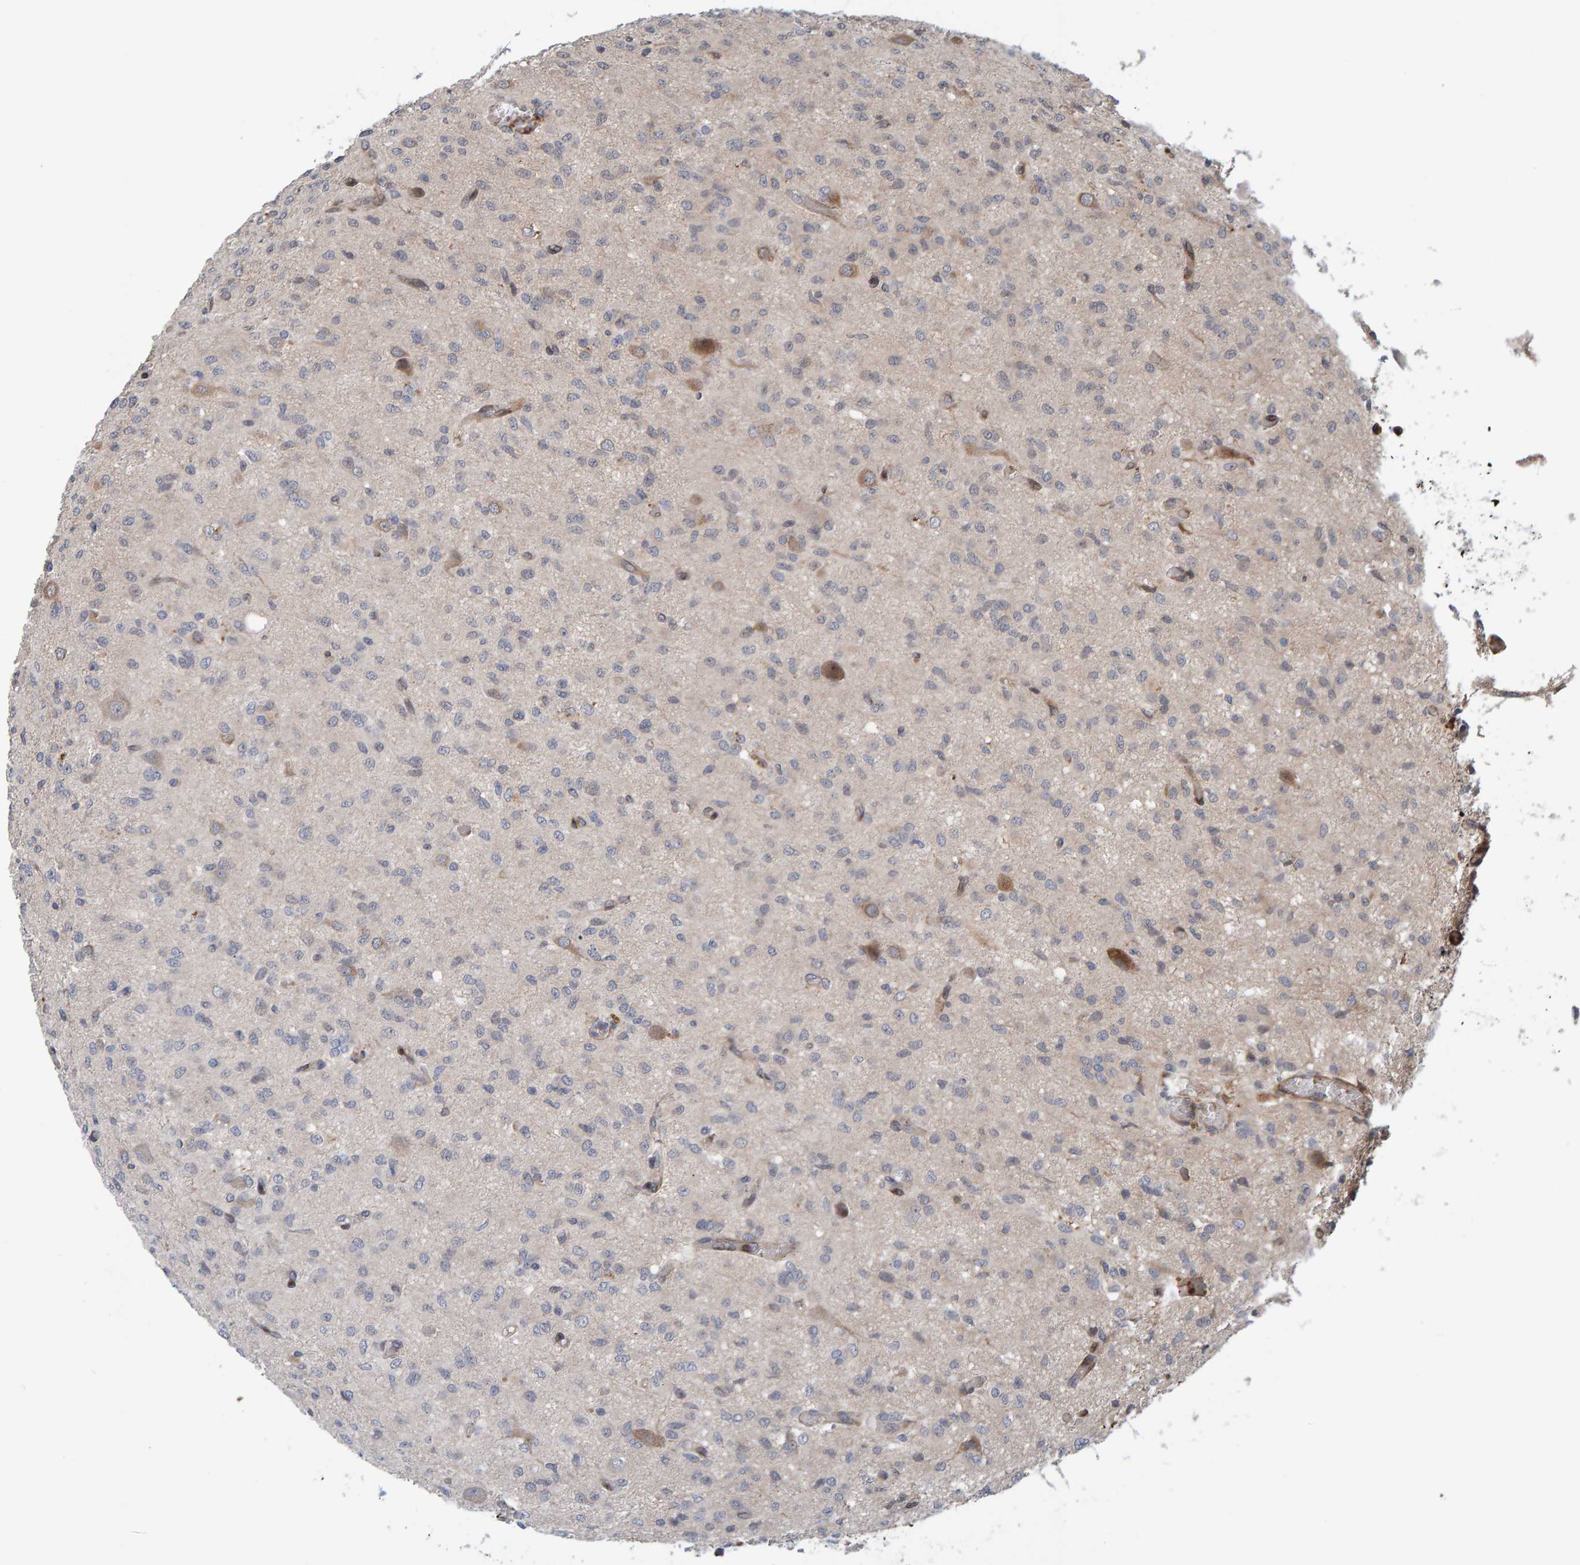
{"staining": {"intensity": "negative", "quantity": "none", "location": "none"}, "tissue": "glioma", "cell_type": "Tumor cells", "image_type": "cancer", "snomed": [{"axis": "morphology", "description": "Glioma, malignant, High grade"}, {"axis": "topography", "description": "Brain"}], "caption": "High magnification brightfield microscopy of malignant glioma (high-grade) stained with DAB (3,3'-diaminobenzidine) (brown) and counterstained with hematoxylin (blue): tumor cells show no significant staining.", "gene": "MFSD6L", "patient": {"sex": "female", "age": 59}}